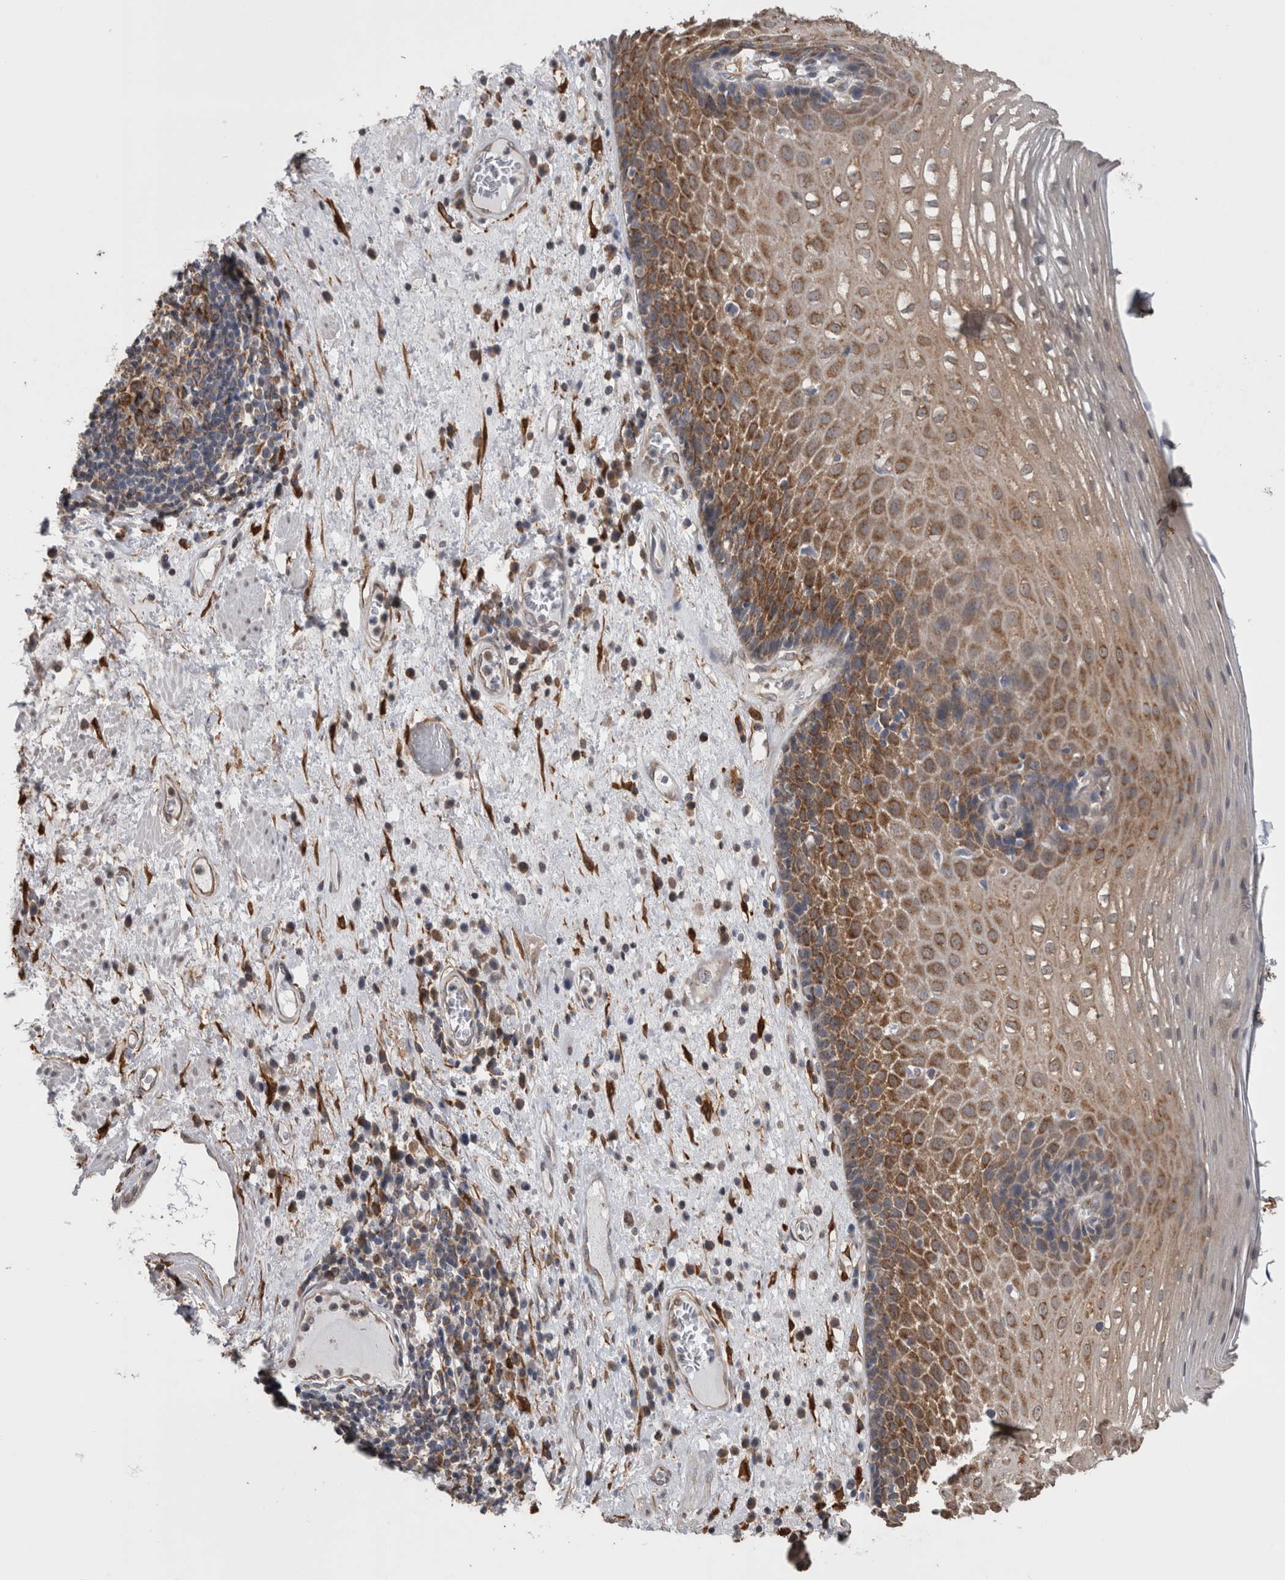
{"staining": {"intensity": "strong", "quantity": ">75%", "location": "cytoplasmic/membranous"}, "tissue": "esophagus", "cell_type": "Squamous epithelial cells", "image_type": "normal", "snomed": [{"axis": "morphology", "description": "Normal tissue, NOS"}, {"axis": "morphology", "description": "Adenocarcinoma, NOS"}, {"axis": "topography", "description": "Esophagus"}], "caption": "A photomicrograph of esophagus stained for a protein demonstrates strong cytoplasmic/membranous brown staining in squamous epithelial cells. The protein of interest is stained brown, and the nuclei are stained in blue (DAB IHC with brightfield microscopy, high magnification).", "gene": "DDX6", "patient": {"sex": "male", "age": 62}}